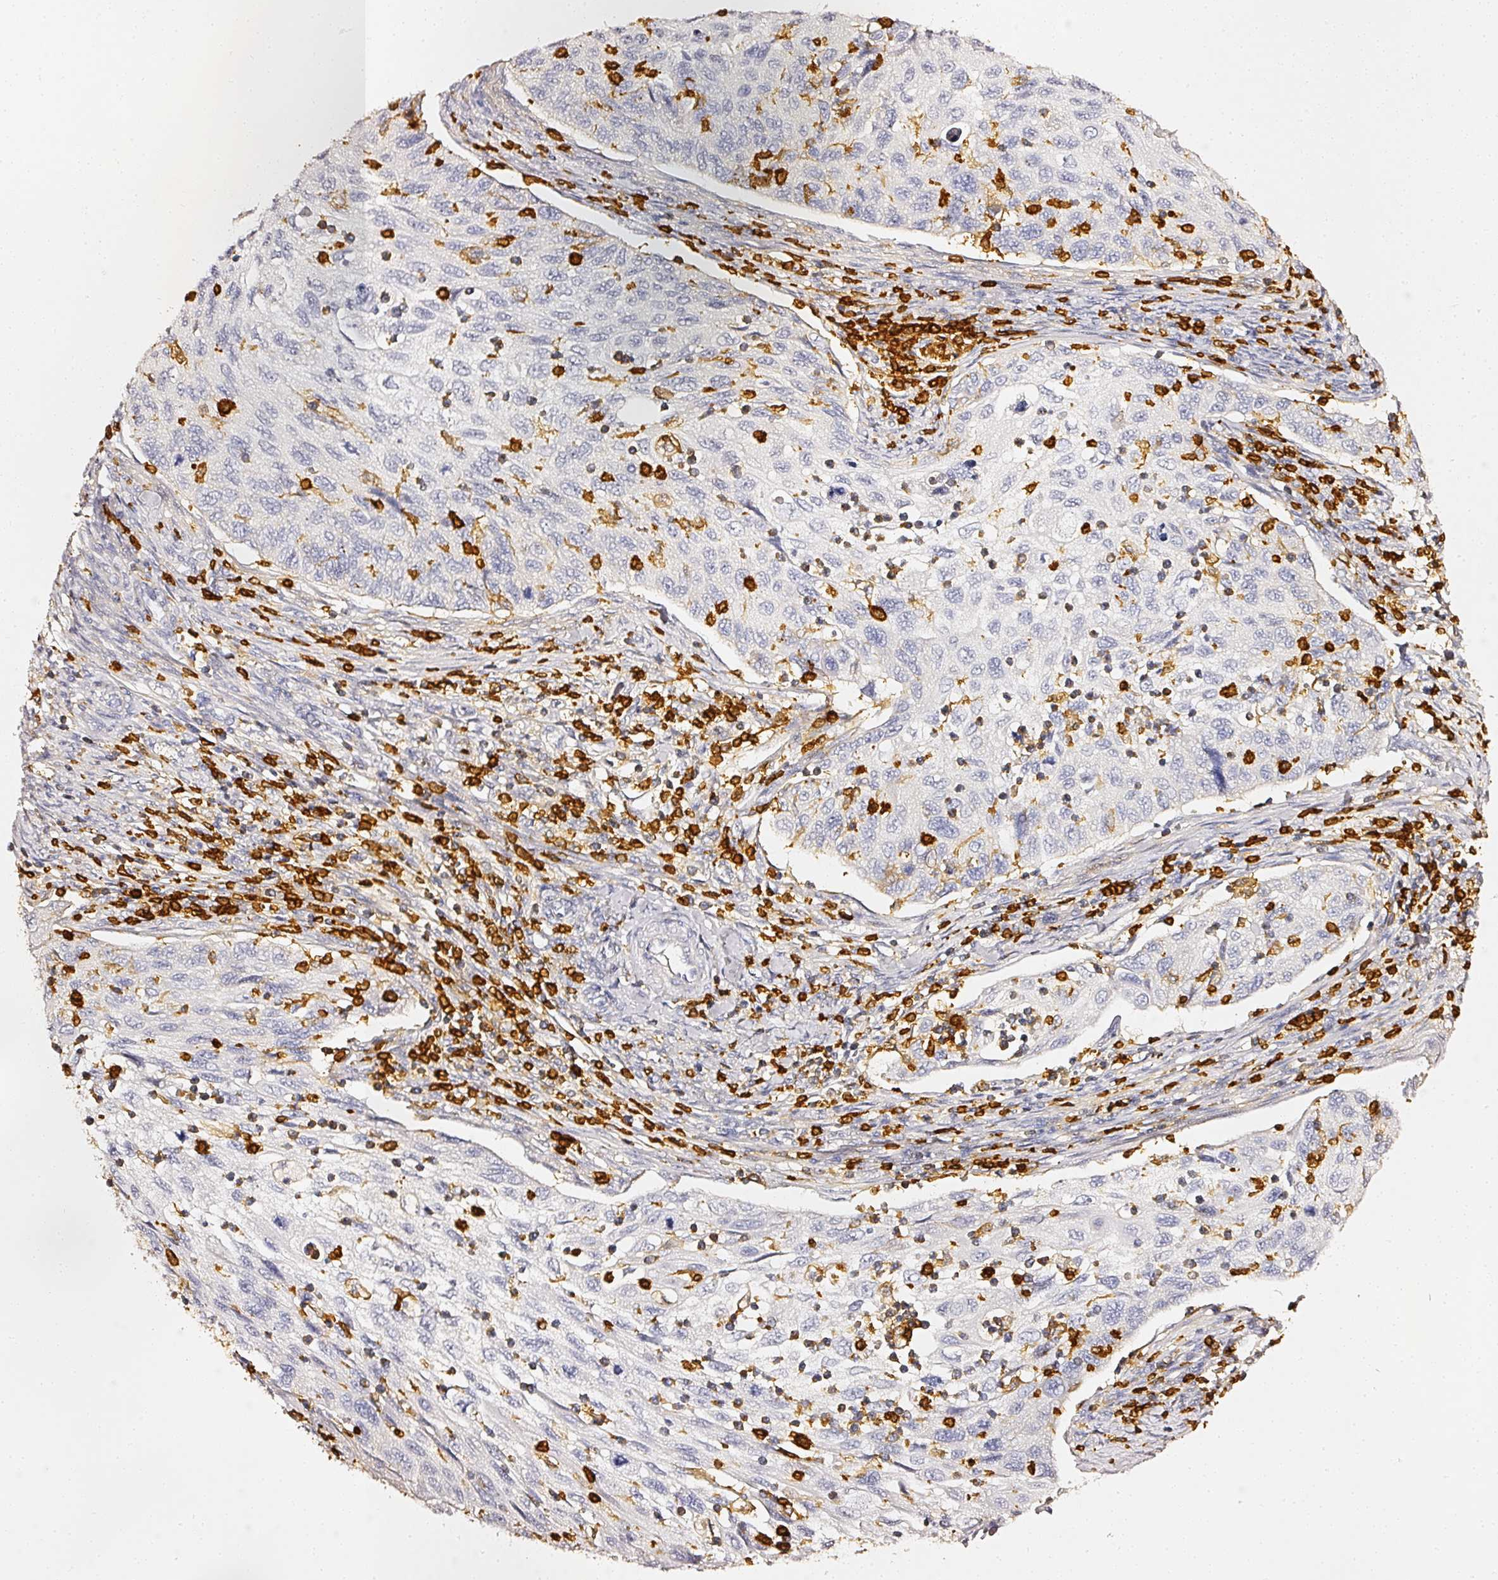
{"staining": {"intensity": "negative", "quantity": "none", "location": "none"}, "tissue": "cervical cancer", "cell_type": "Tumor cells", "image_type": "cancer", "snomed": [{"axis": "morphology", "description": "Squamous cell carcinoma, NOS"}, {"axis": "topography", "description": "Cervix"}], "caption": "The micrograph reveals no significant staining in tumor cells of cervical cancer (squamous cell carcinoma). Brightfield microscopy of immunohistochemistry (IHC) stained with DAB (brown) and hematoxylin (blue), captured at high magnification.", "gene": "EVL", "patient": {"sex": "female", "age": 70}}